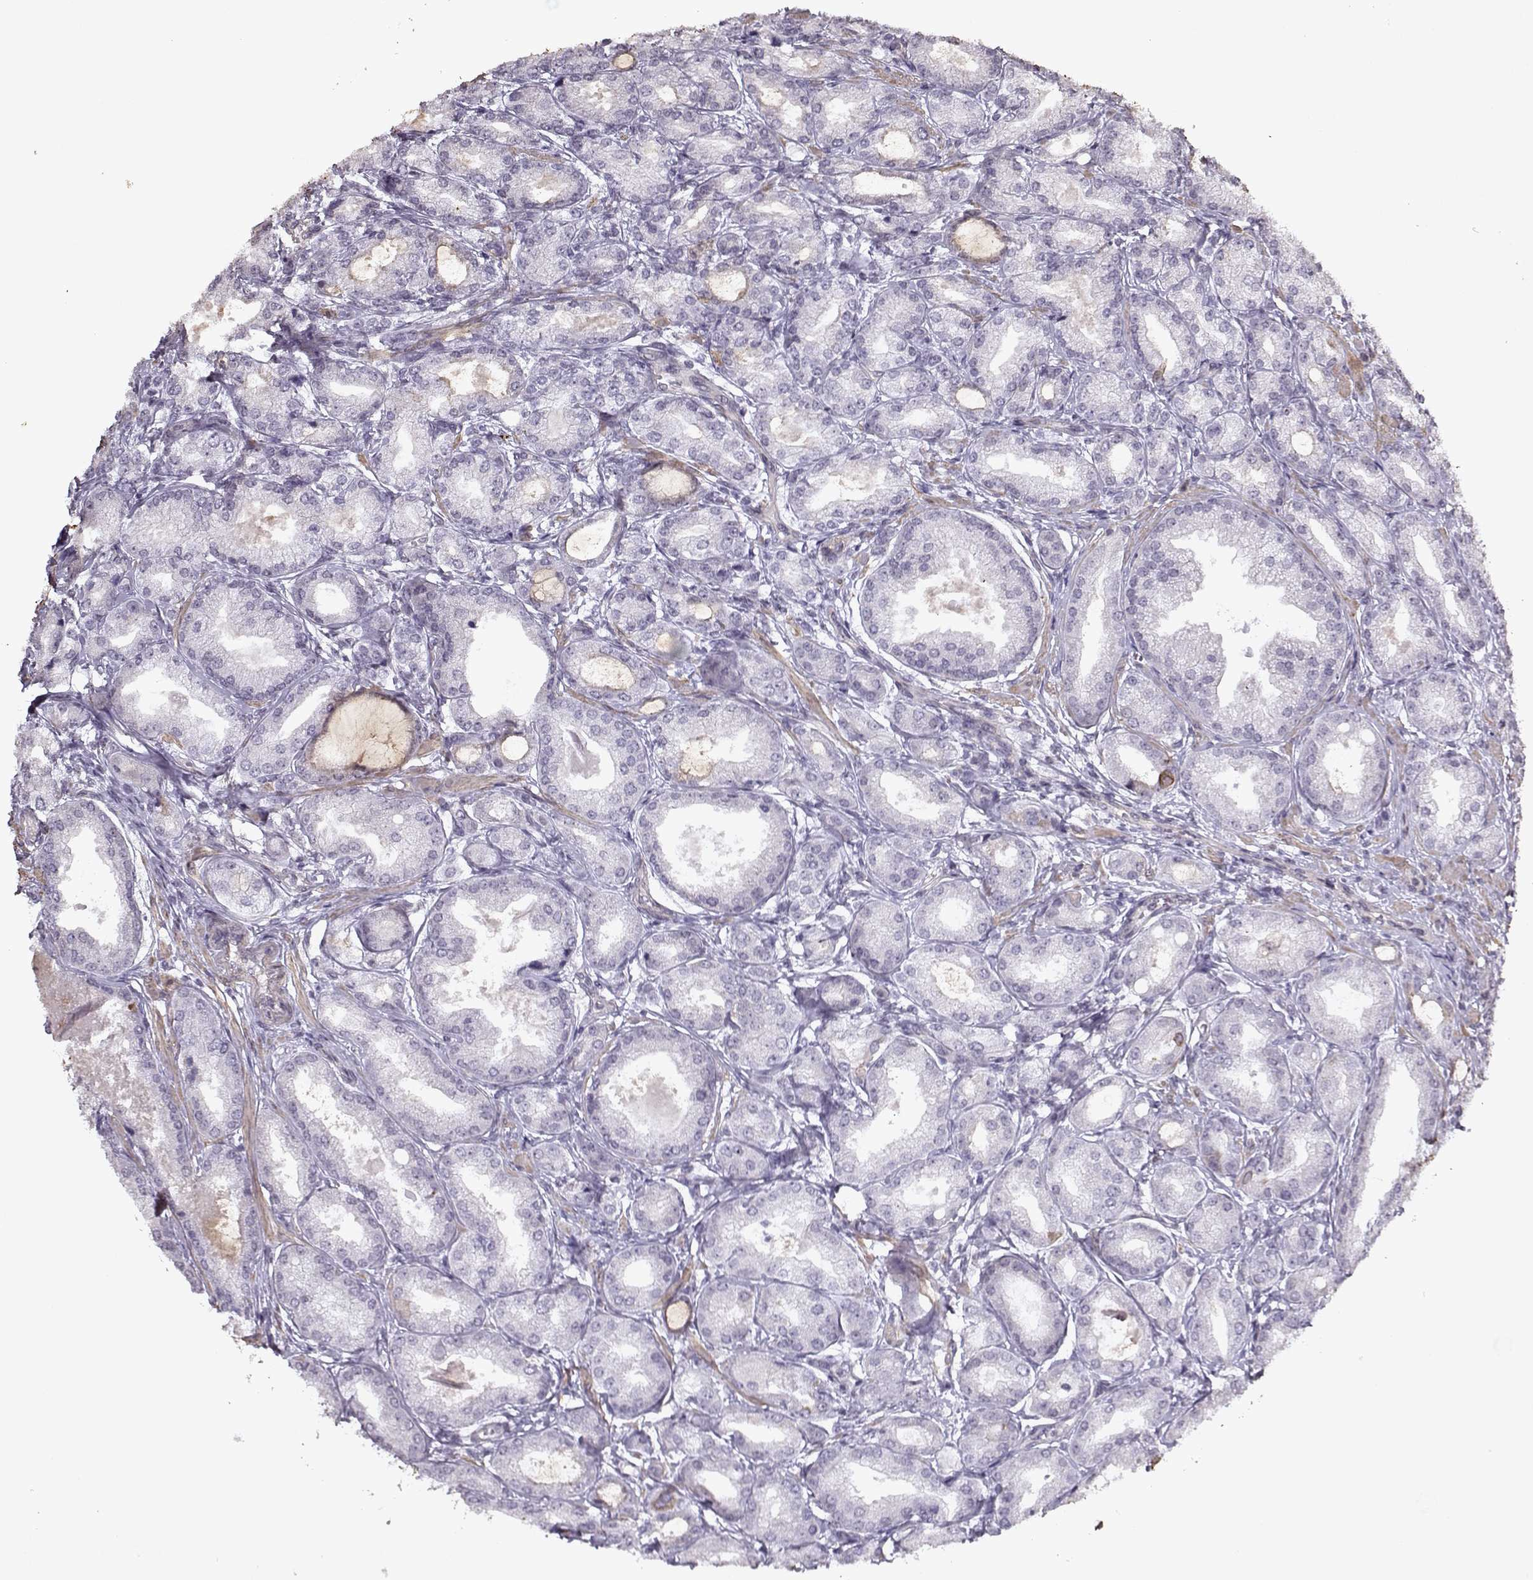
{"staining": {"intensity": "negative", "quantity": "none", "location": "none"}, "tissue": "prostate cancer", "cell_type": "Tumor cells", "image_type": "cancer", "snomed": [{"axis": "morphology", "description": "Adenocarcinoma, NOS"}, {"axis": "topography", "description": "Prostate and seminal vesicle, NOS"}, {"axis": "topography", "description": "Prostate"}], "caption": "Prostate cancer (adenocarcinoma) was stained to show a protein in brown. There is no significant staining in tumor cells.", "gene": "KRT9", "patient": {"sex": "male", "age": 77}}